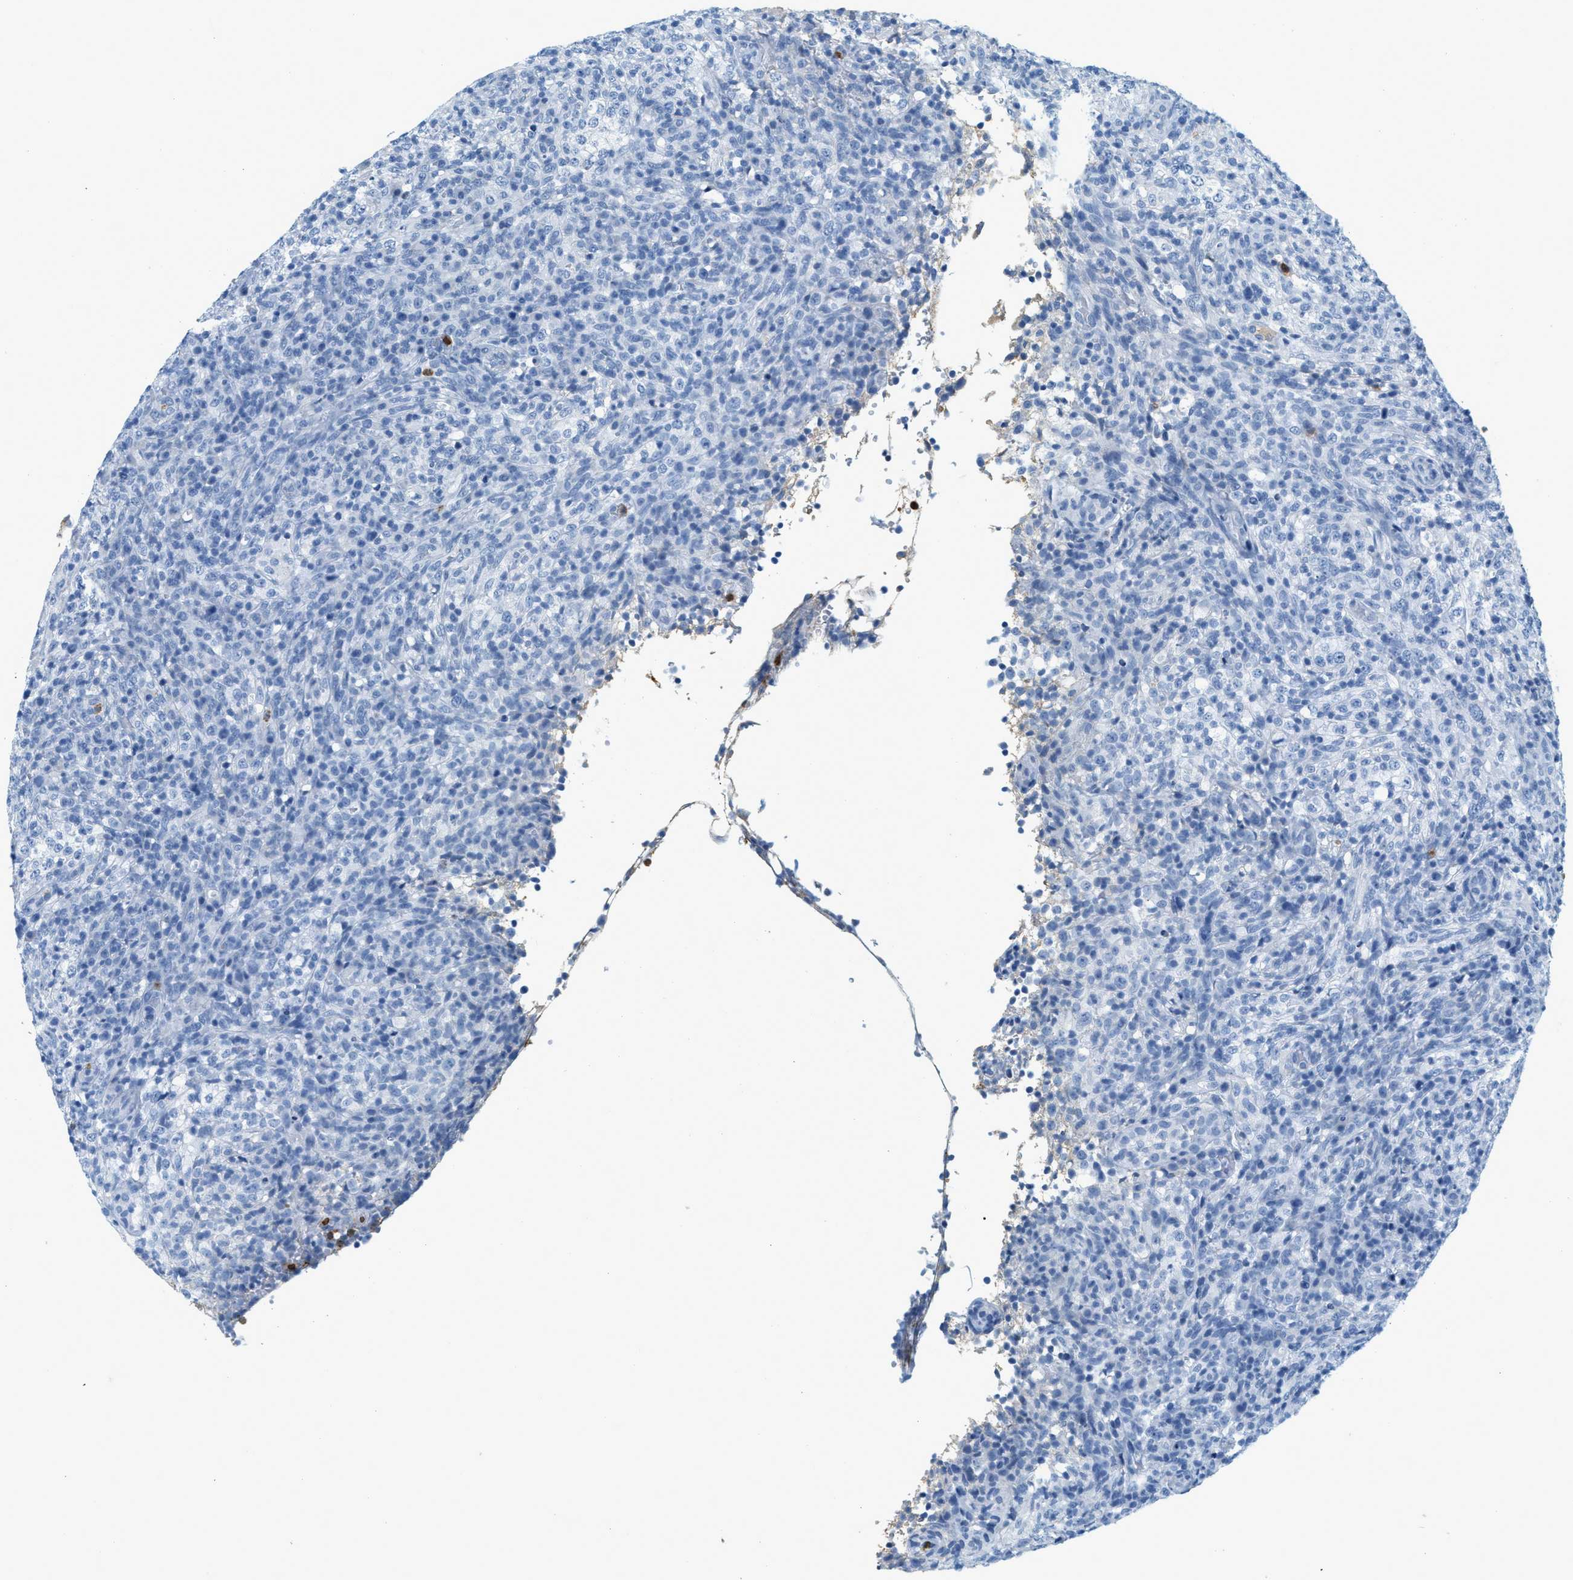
{"staining": {"intensity": "negative", "quantity": "none", "location": "none"}, "tissue": "lymphoma", "cell_type": "Tumor cells", "image_type": "cancer", "snomed": [{"axis": "morphology", "description": "Malignant lymphoma, non-Hodgkin's type, High grade"}, {"axis": "topography", "description": "Lymph node"}], "caption": "Human lymphoma stained for a protein using IHC displays no staining in tumor cells.", "gene": "LCN2", "patient": {"sex": "female", "age": 76}}